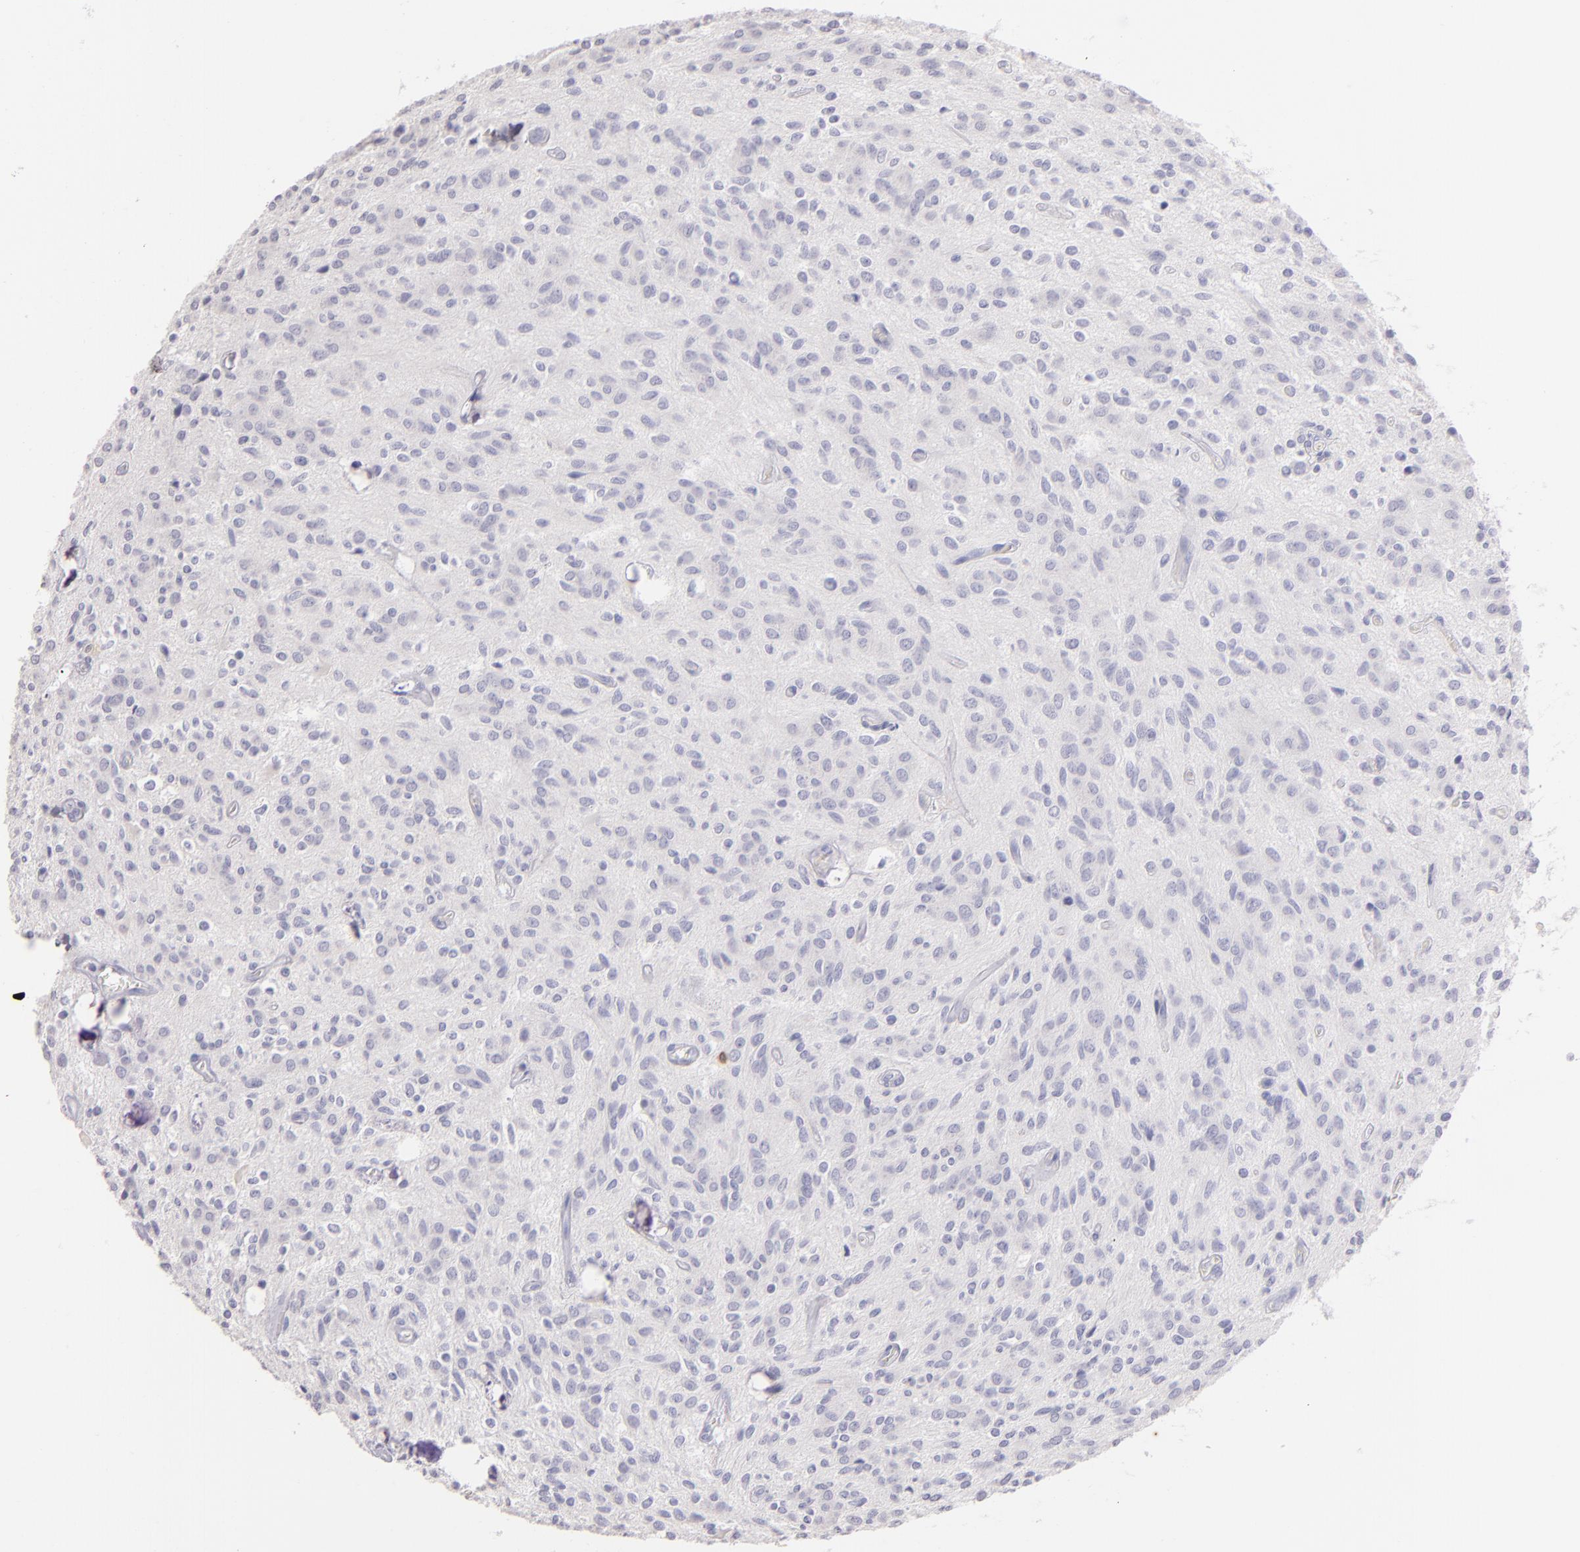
{"staining": {"intensity": "negative", "quantity": "none", "location": "none"}, "tissue": "glioma", "cell_type": "Tumor cells", "image_type": "cancer", "snomed": [{"axis": "morphology", "description": "Glioma, malignant, Low grade"}, {"axis": "topography", "description": "Brain"}], "caption": "This is an IHC micrograph of glioma. There is no staining in tumor cells.", "gene": "IL2RA", "patient": {"sex": "female", "age": 15}}